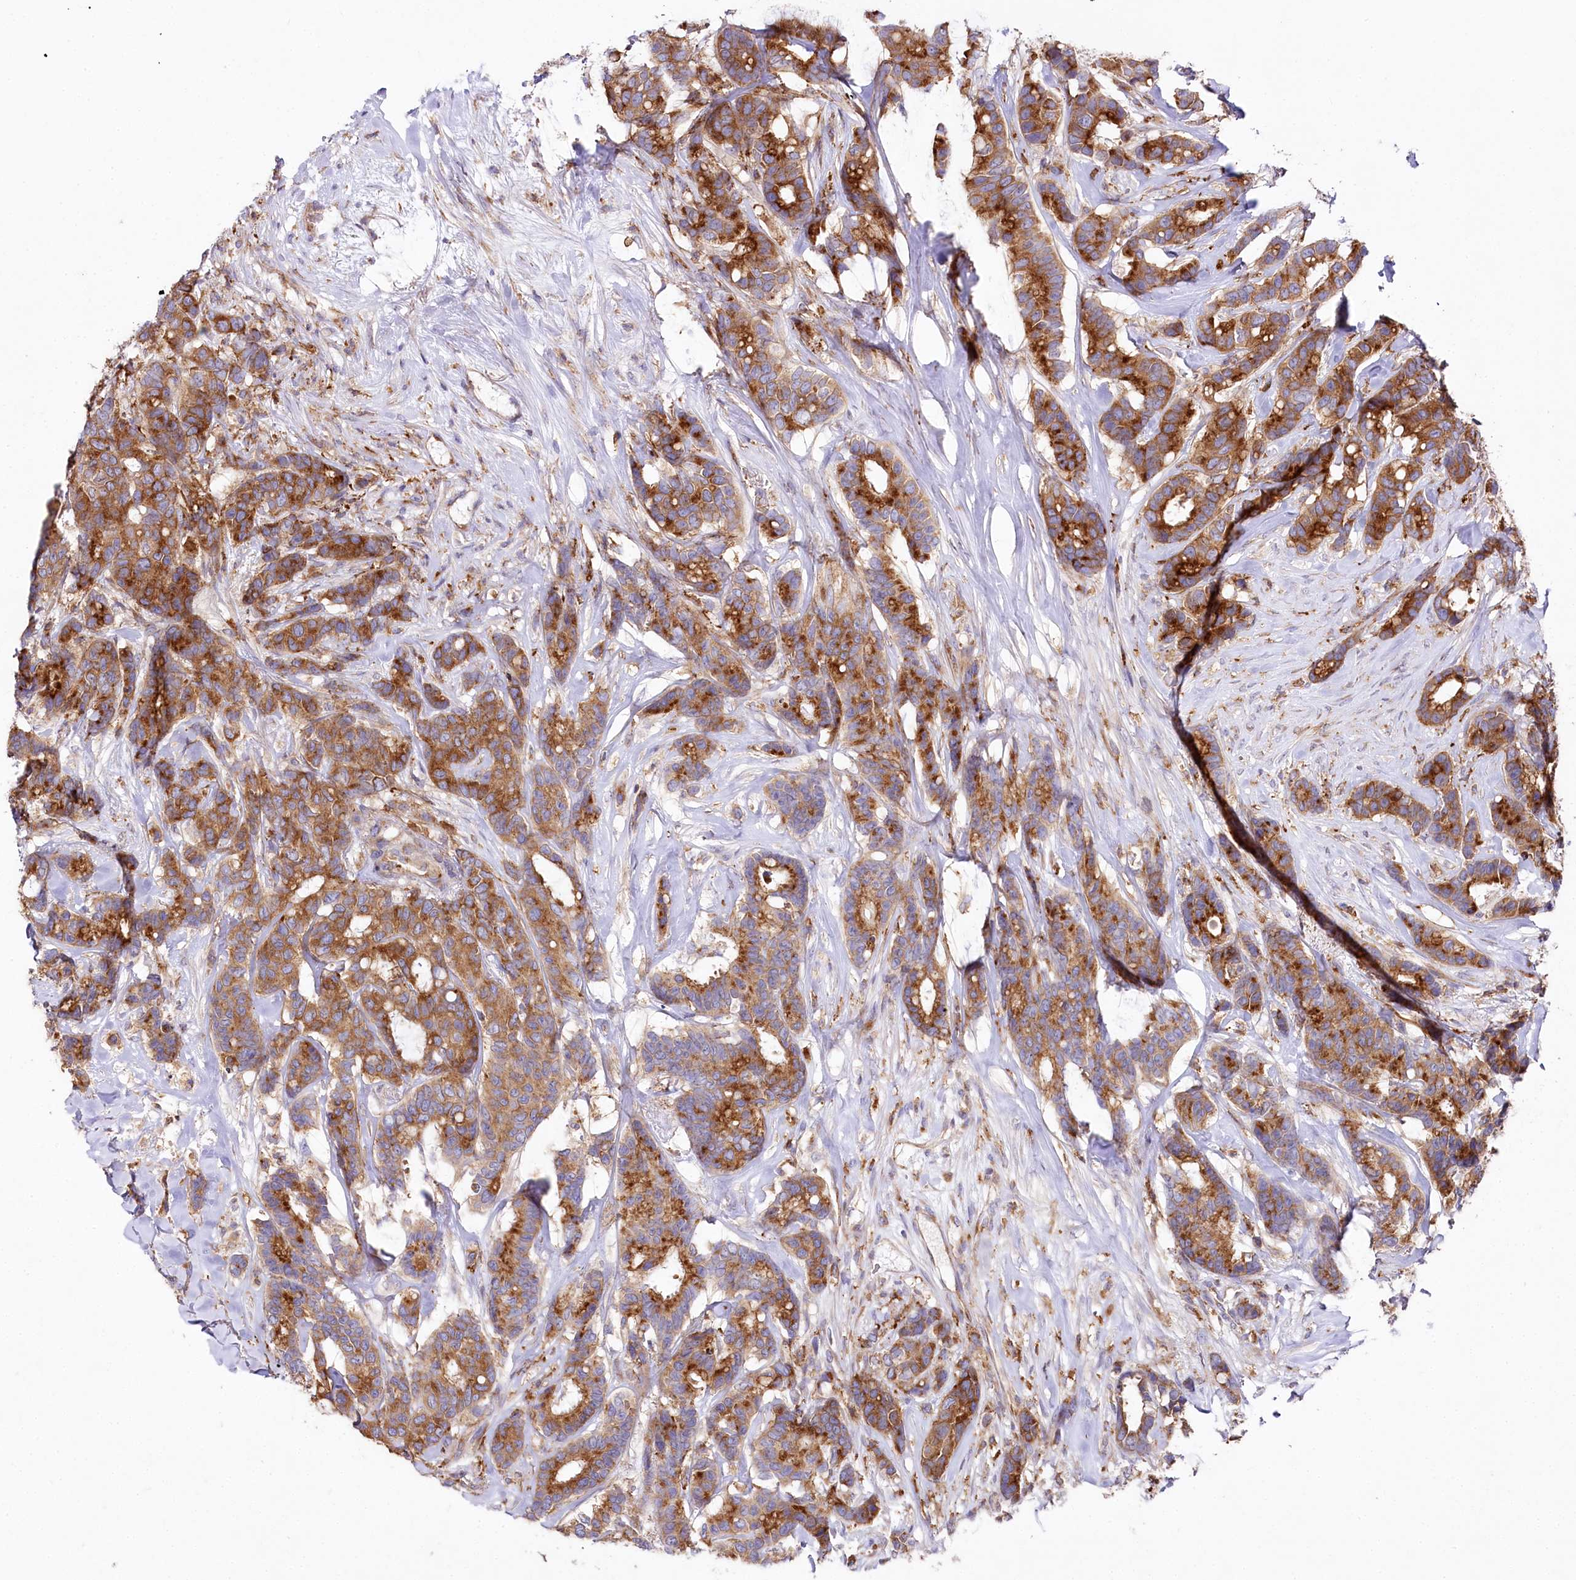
{"staining": {"intensity": "moderate", "quantity": ">75%", "location": "cytoplasmic/membranous"}, "tissue": "breast cancer", "cell_type": "Tumor cells", "image_type": "cancer", "snomed": [{"axis": "morphology", "description": "Duct carcinoma"}, {"axis": "topography", "description": "Breast"}], "caption": "This photomicrograph exhibits IHC staining of breast intraductal carcinoma, with medium moderate cytoplasmic/membranous expression in approximately >75% of tumor cells.", "gene": "STX6", "patient": {"sex": "female", "age": 87}}